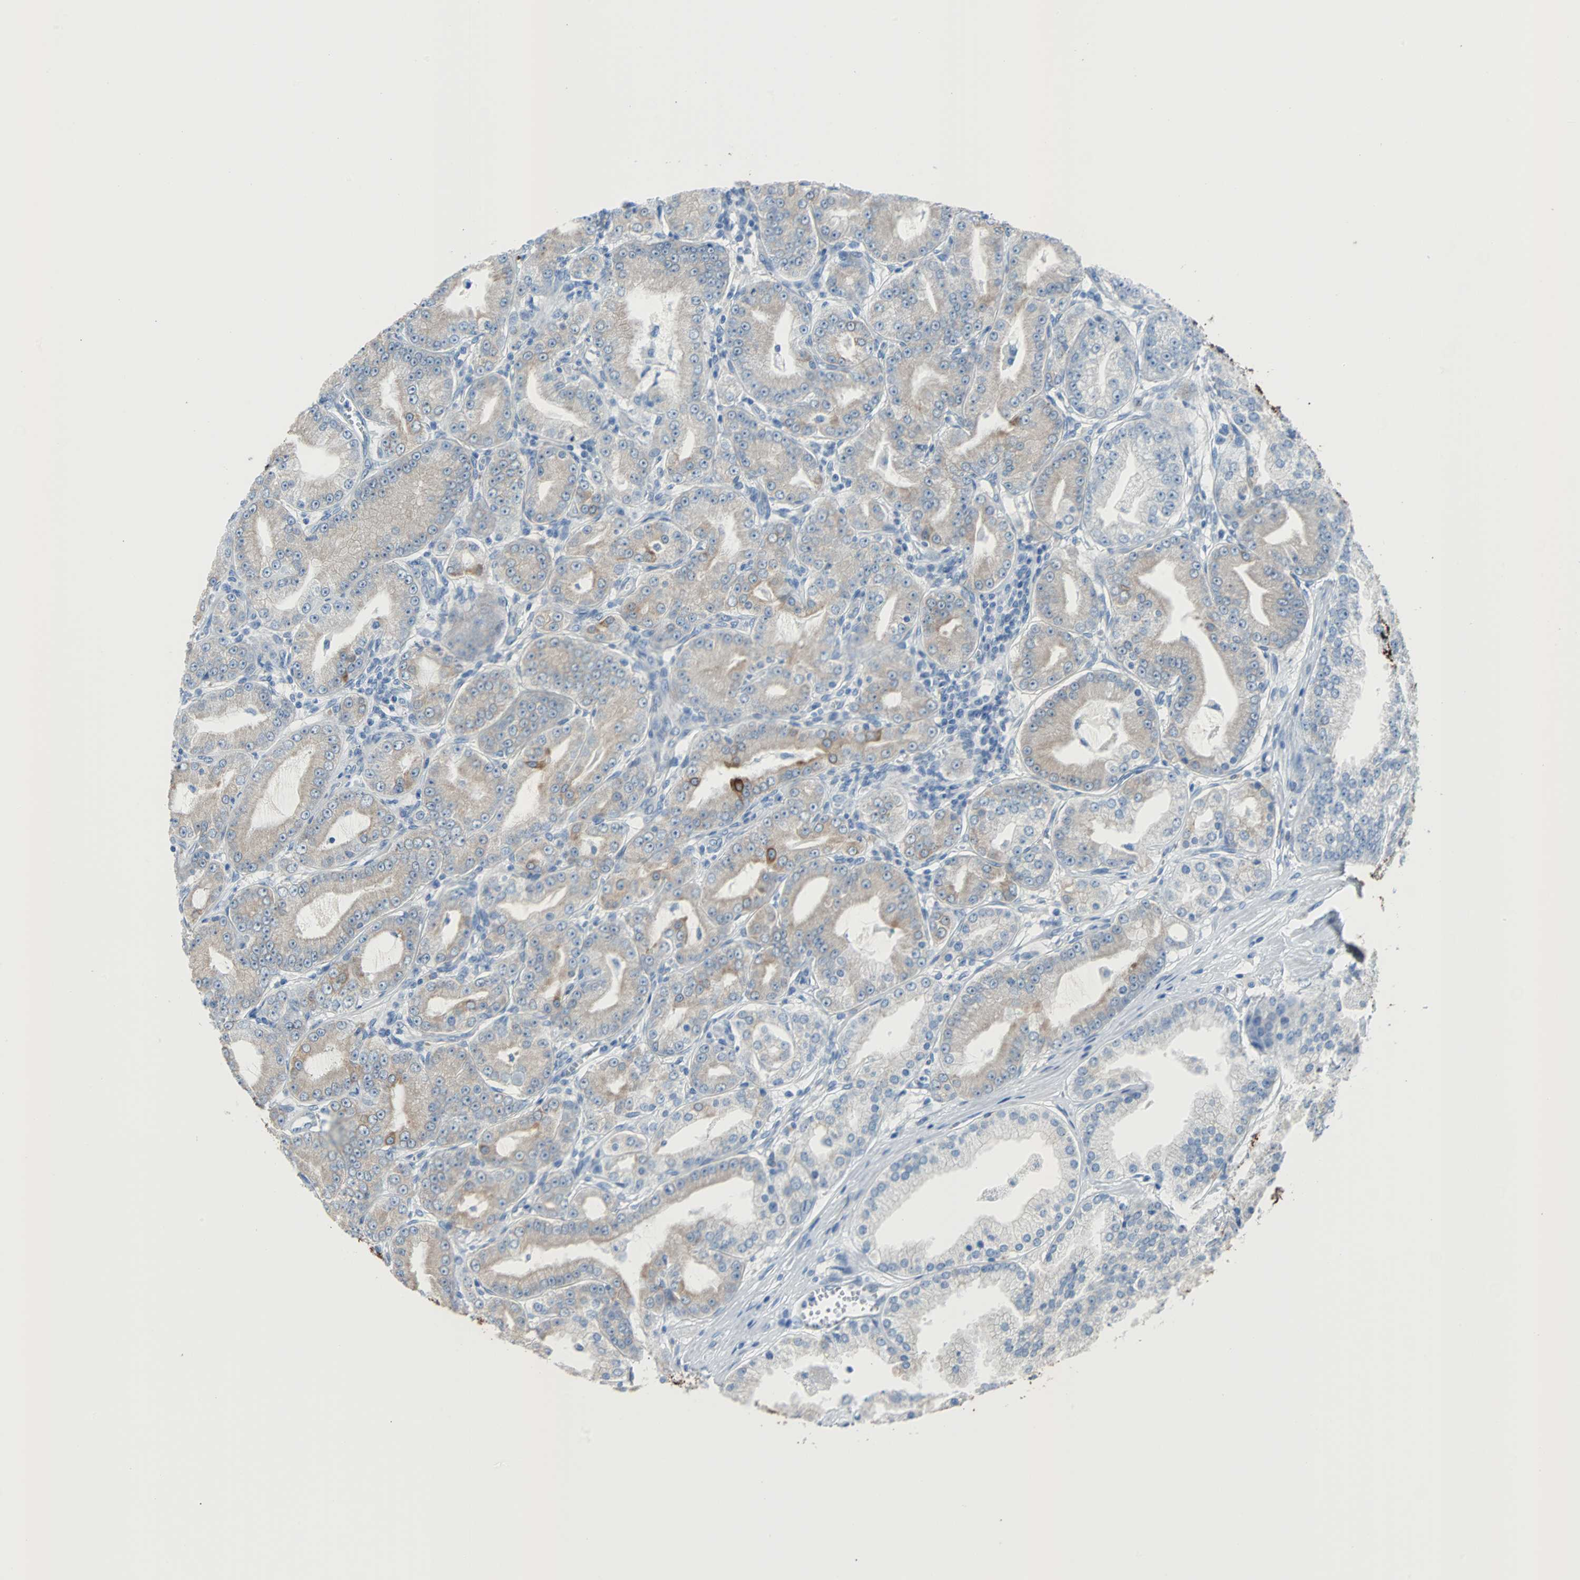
{"staining": {"intensity": "moderate", "quantity": ">75%", "location": "cytoplasmic/membranous"}, "tissue": "prostate cancer", "cell_type": "Tumor cells", "image_type": "cancer", "snomed": [{"axis": "morphology", "description": "Adenocarcinoma, High grade"}, {"axis": "topography", "description": "Prostate"}], "caption": "High-power microscopy captured an immunohistochemistry photomicrograph of high-grade adenocarcinoma (prostate), revealing moderate cytoplasmic/membranous expression in about >75% of tumor cells.", "gene": "KRT7", "patient": {"sex": "male", "age": 61}}